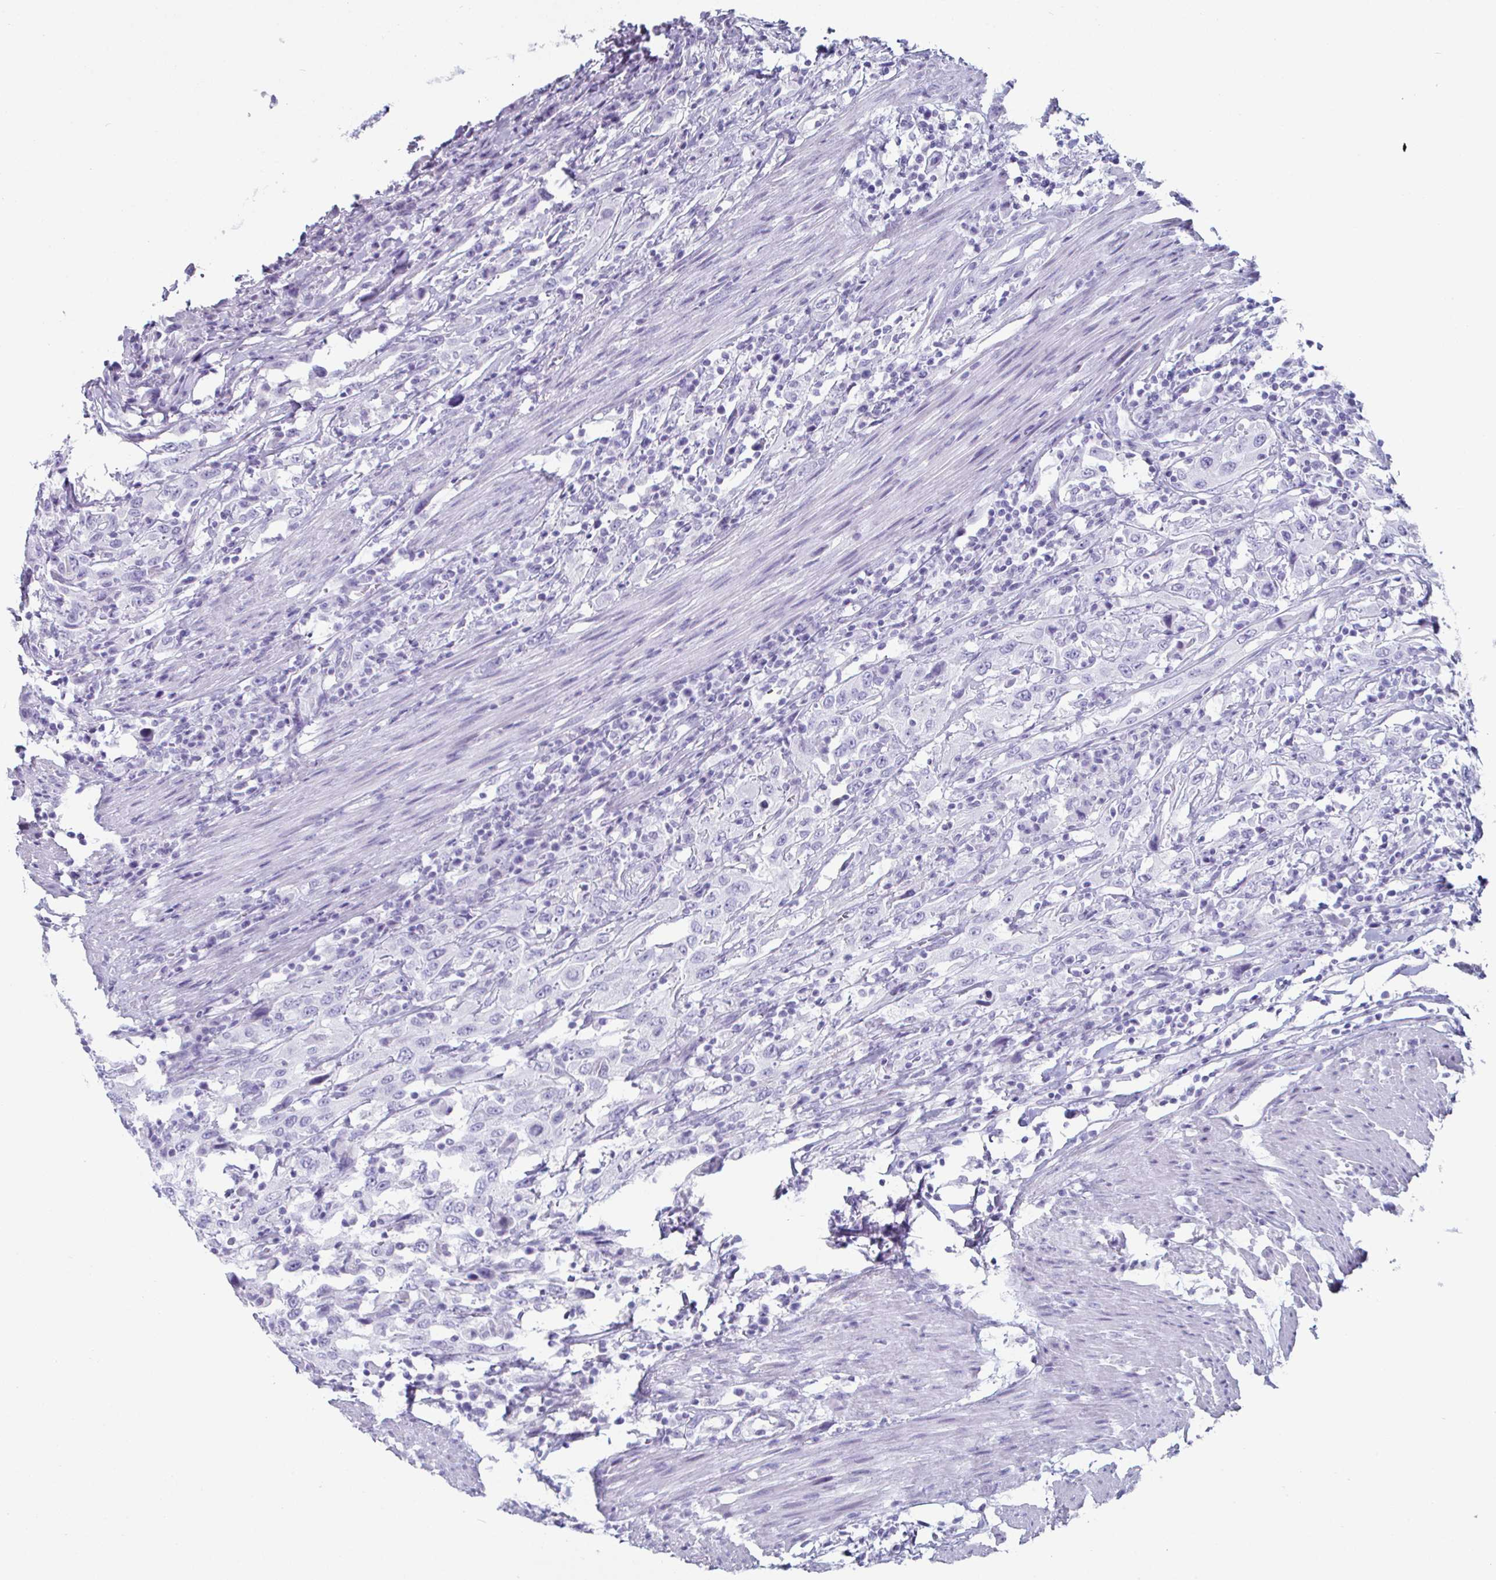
{"staining": {"intensity": "negative", "quantity": "none", "location": "none"}, "tissue": "urothelial cancer", "cell_type": "Tumor cells", "image_type": "cancer", "snomed": [{"axis": "morphology", "description": "Urothelial carcinoma, High grade"}, {"axis": "topography", "description": "Urinary bladder"}], "caption": "The photomicrograph shows no staining of tumor cells in urothelial cancer.", "gene": "CREG2", "patient": {"sex": "male", "age": 61}}